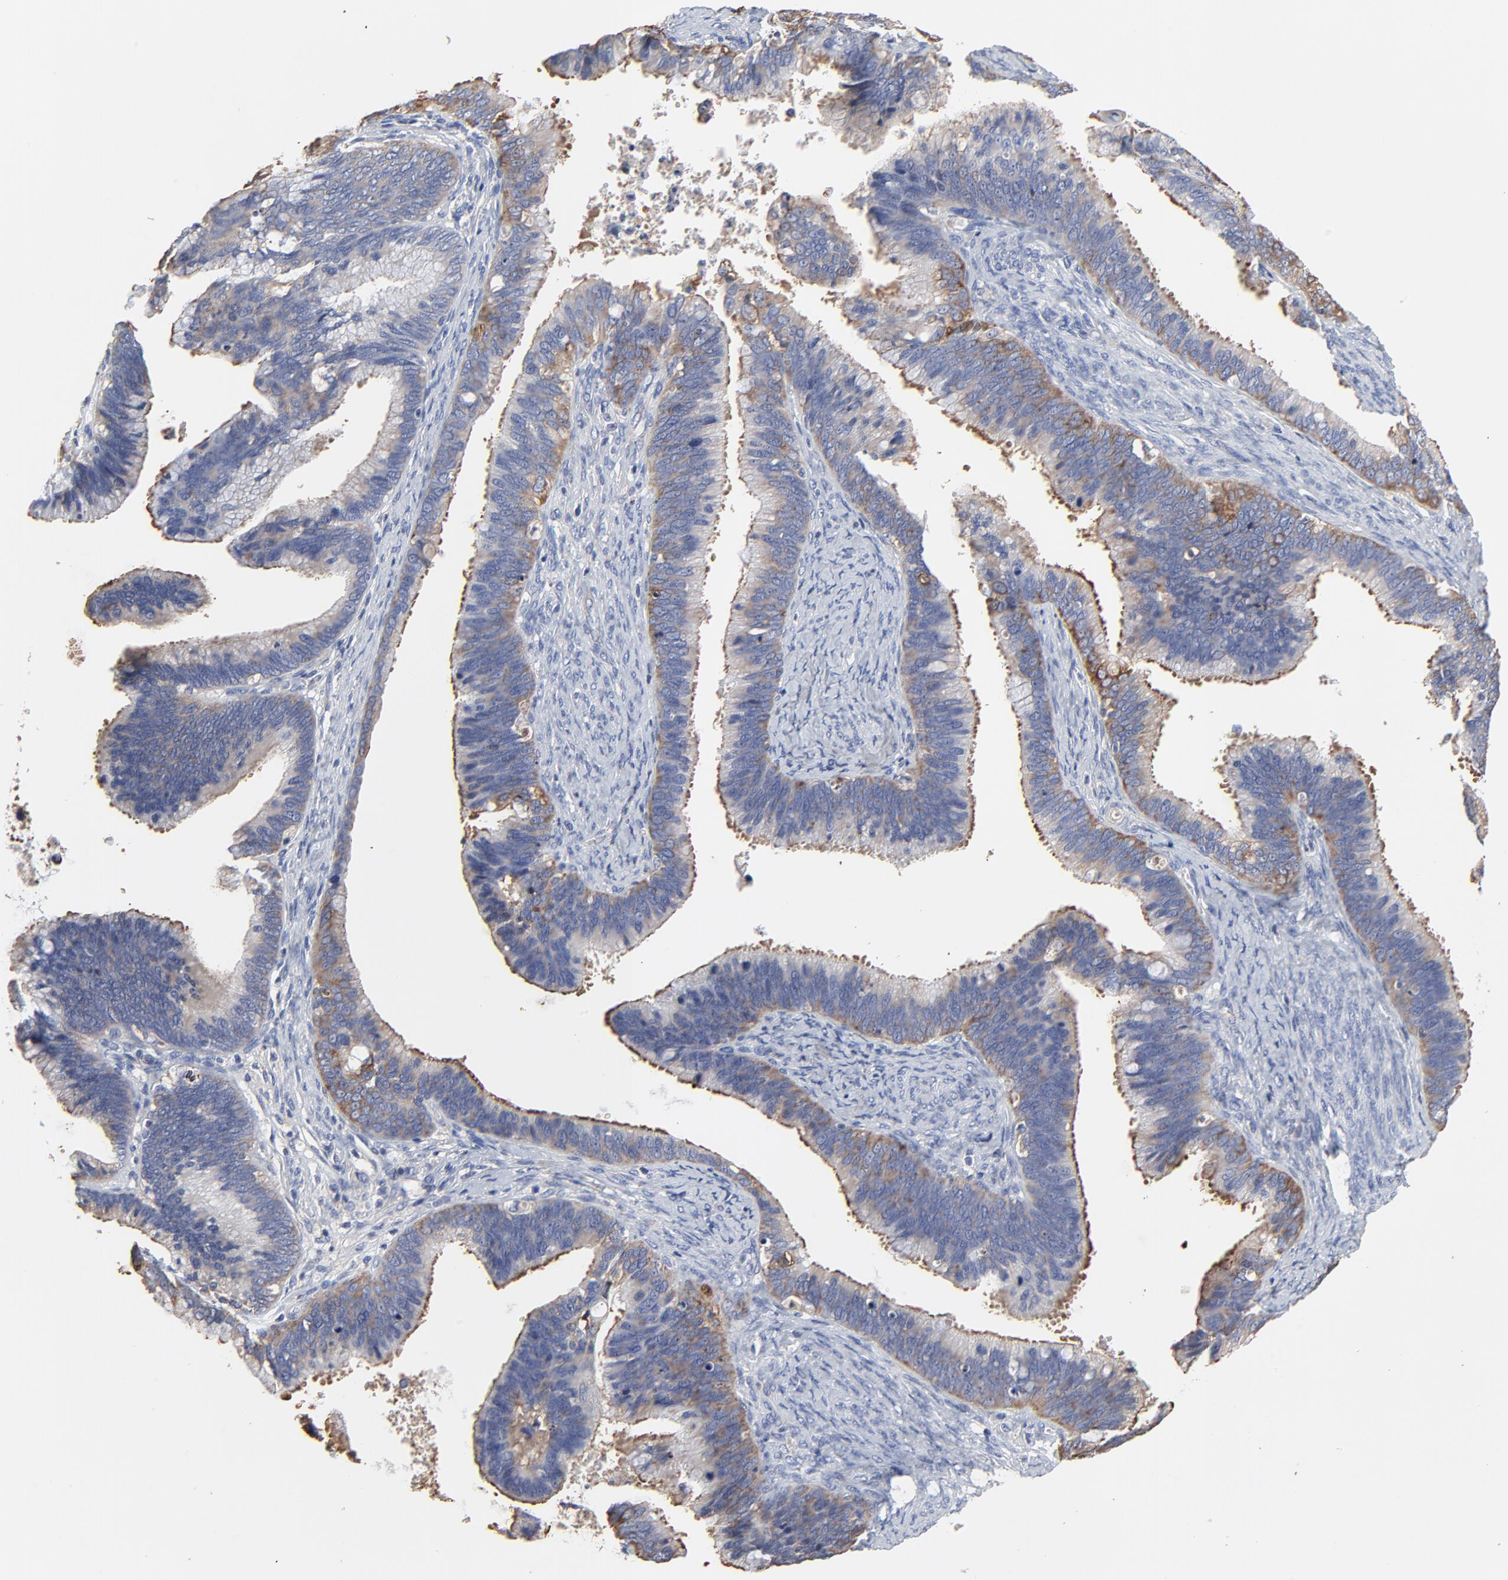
{"staining": {"intensity": "strong", "quantity": ">75%", "location": "cytoplasmic/membranous"}, "tissue": "cervical cancer", "cell_type": "Tumor cells", "image_type": "cancer", "snomed": [{"axis": "morphology", "description": "Adenocarcinoma, NOS"}, {"axis": "topography", "description": "Cervix"}], "caption": "The image shows immunohistochemical staining of adenocarcinoma (cervical). There is strong cytoplasmic/membranous staining is appreciated in approximately >75% of tumor cells.", "gene": "NXF3", "patient": {"sex": "female", "age": 47}}